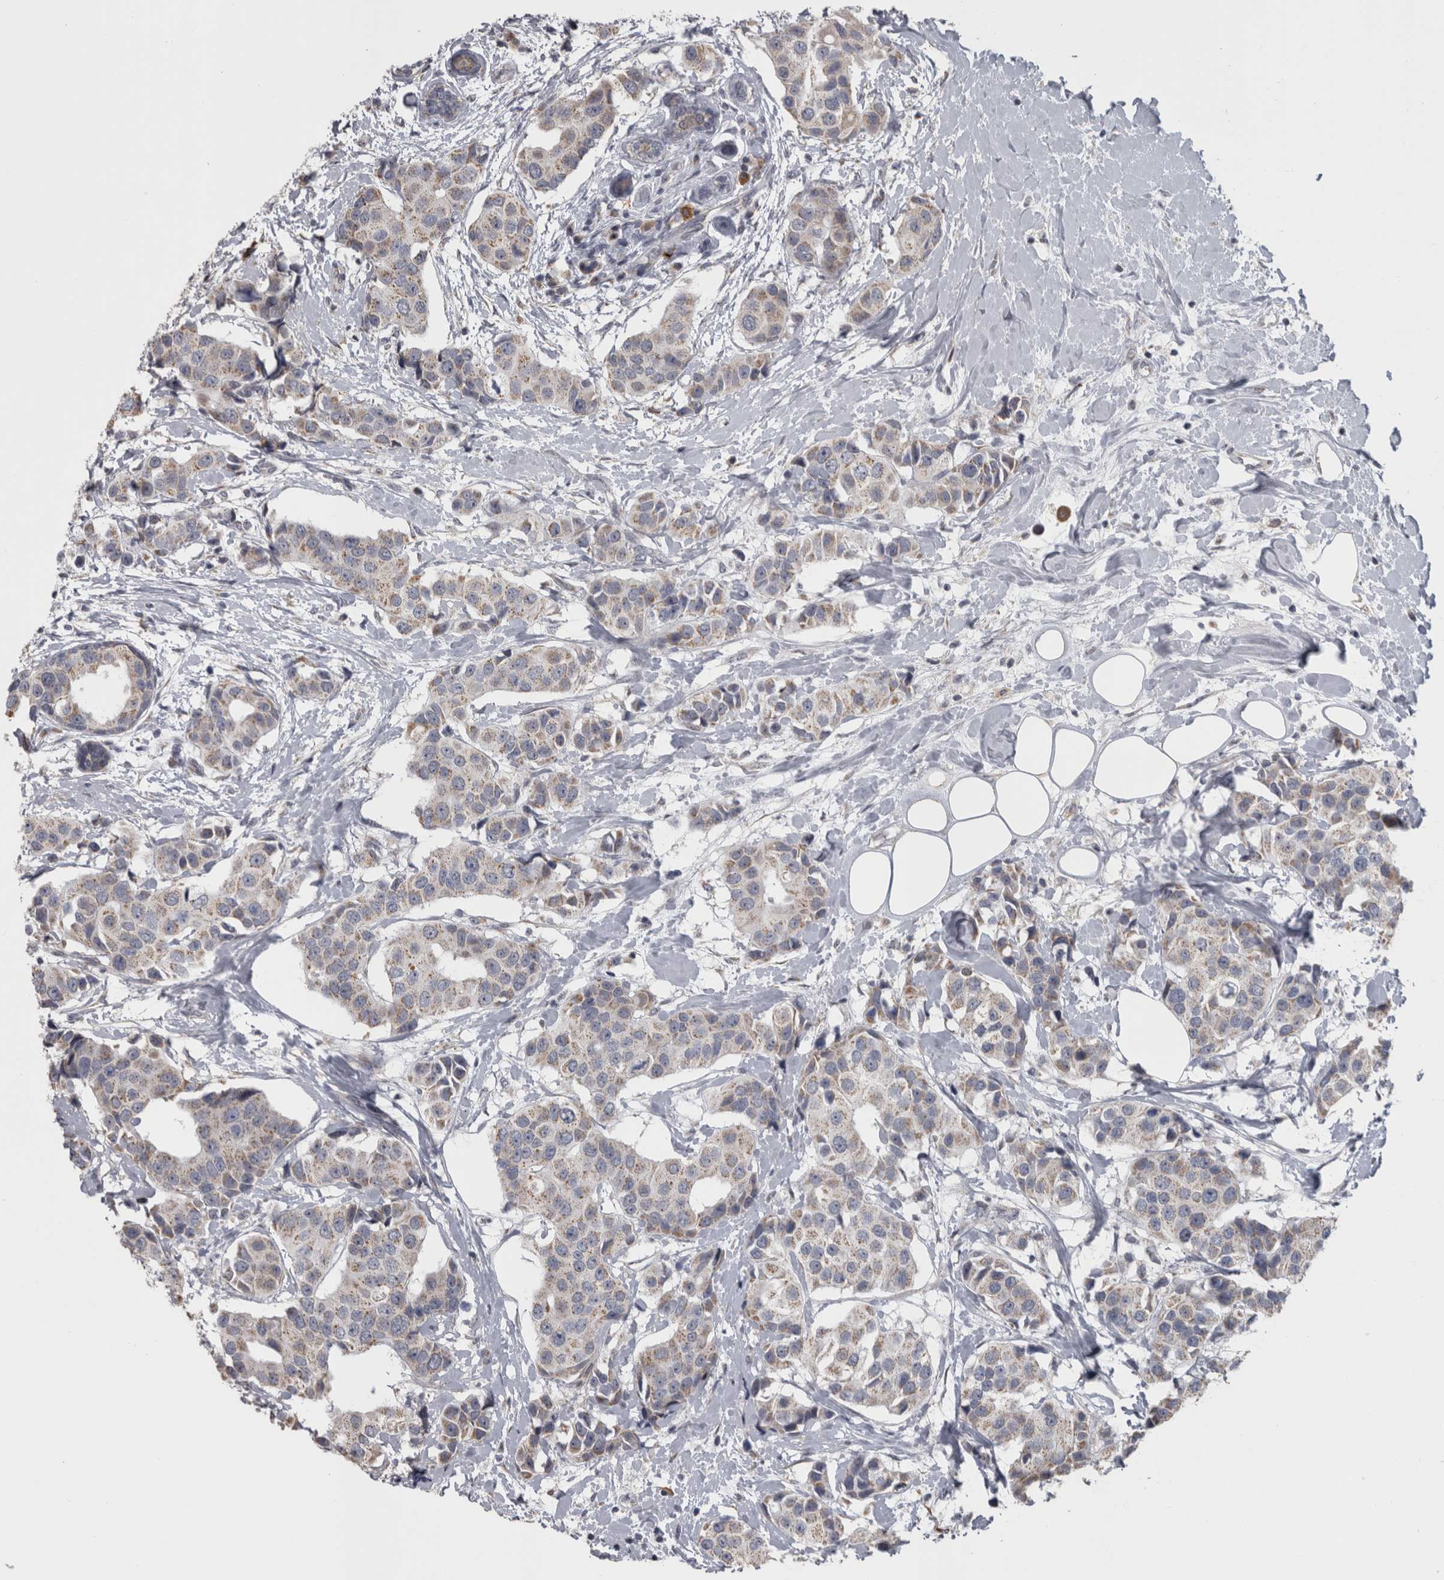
{"staining": {"intensity": "weak", "quantity": ">75%", "location": "cytoplasmic/membranous"}, "tissue": "breast cancer", "cell_type": "Tumor cells", "image_type": "cancer", "snomed": [{"axis": "morphology", "description": "Normal tissue, NOS"}, {"axis": "morphology", "description": "Duct carcinoma"}, {"axis": "topography", "description": "Breast"}], "caption": "A micrograph of human breast cancer (infiltrating ductal carcinoma) stained for a protein displays weak cytoplasmic/membranous brown staining in tumor cells. (Stains: DAB (3,3'-diaminobenzidine) in brown, nuclei in blue, Microscopy: brightfield microscopy at high magnification).", "gene": "DBT", "patient": {"sex": "female", "age": 39}}